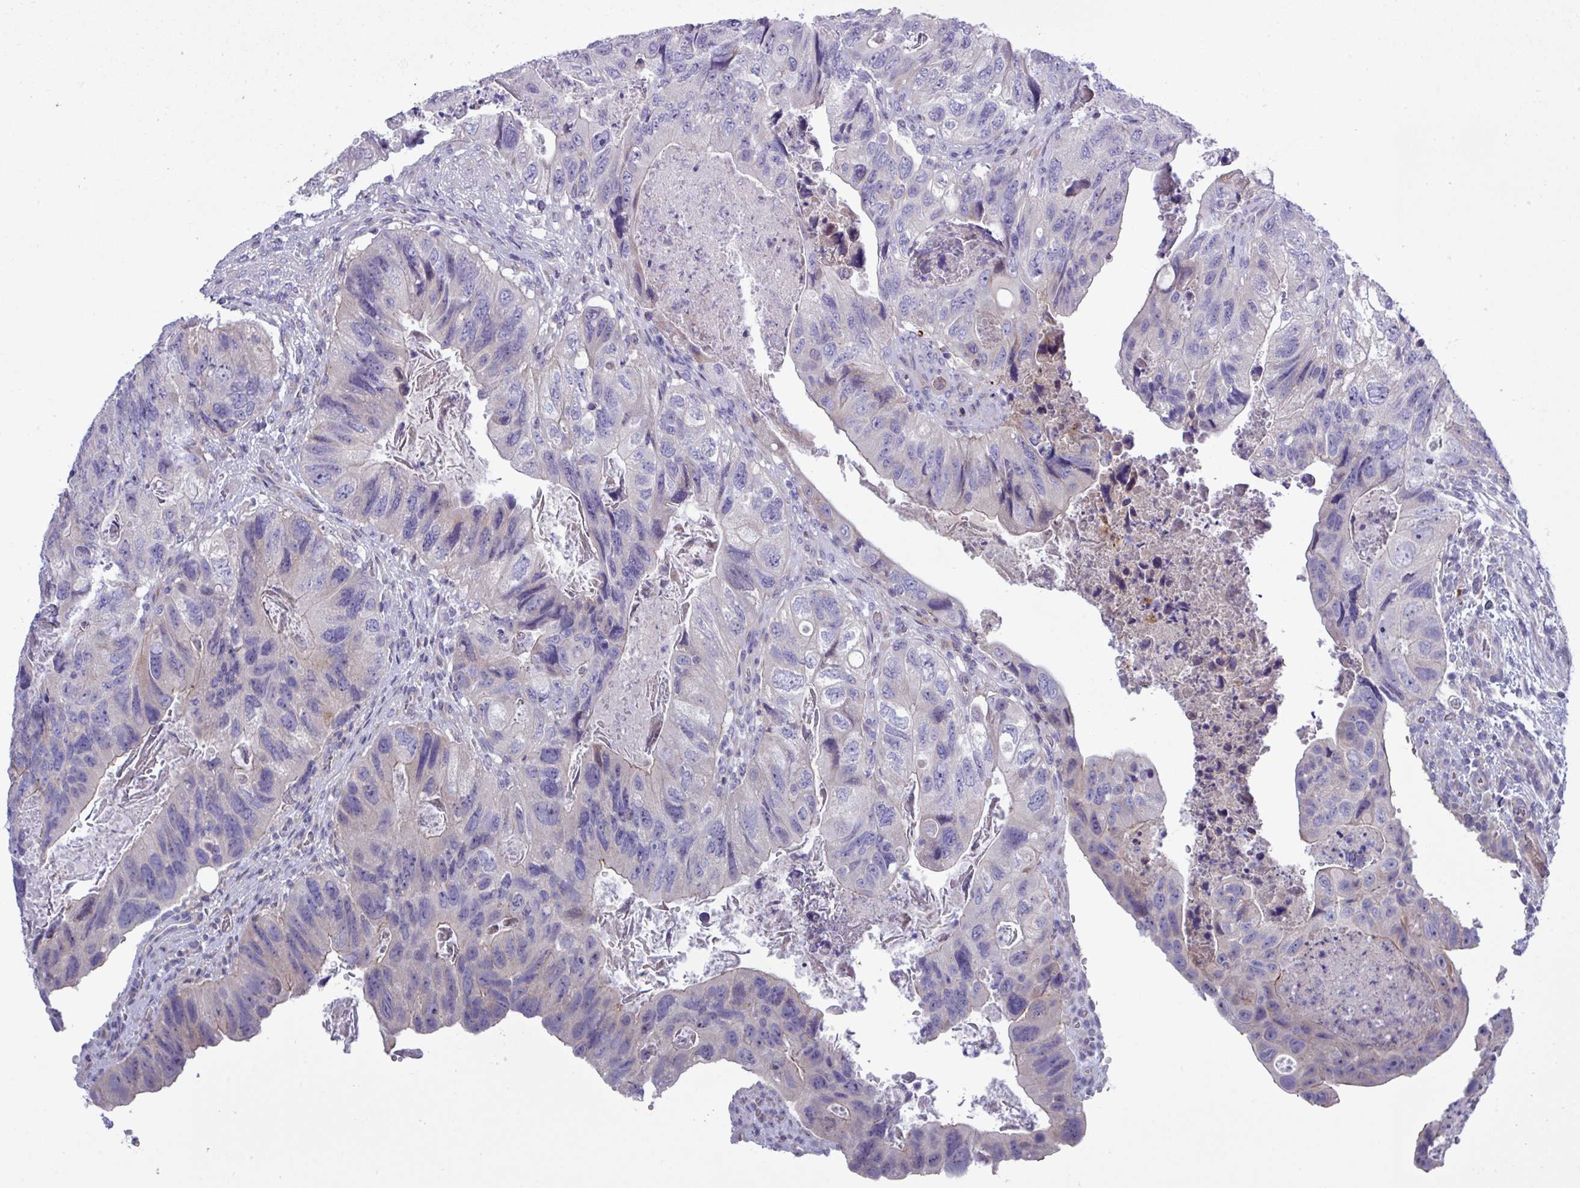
{"staining": {"intensity": "negative", "quantity": "none", "location": "none"}, "tissue": "colorectal cancer", "cell_type": "Tumor cells", "image_type": "cancer", "snomed": [{"axis": "morphology", "description": "Adenocarcinoma, NOS"}, {"axis": "topography", "description": "Rectum"}], "caption": "This photomicrograph is of colorectal cancer stained with immunohistochemistry to label a protein in brown with the nuclei are counter-stained blue. There is no positivity in tumor cells.", "gene": "TNFSF12", "patient": {"sex": "male", "age": 63}}